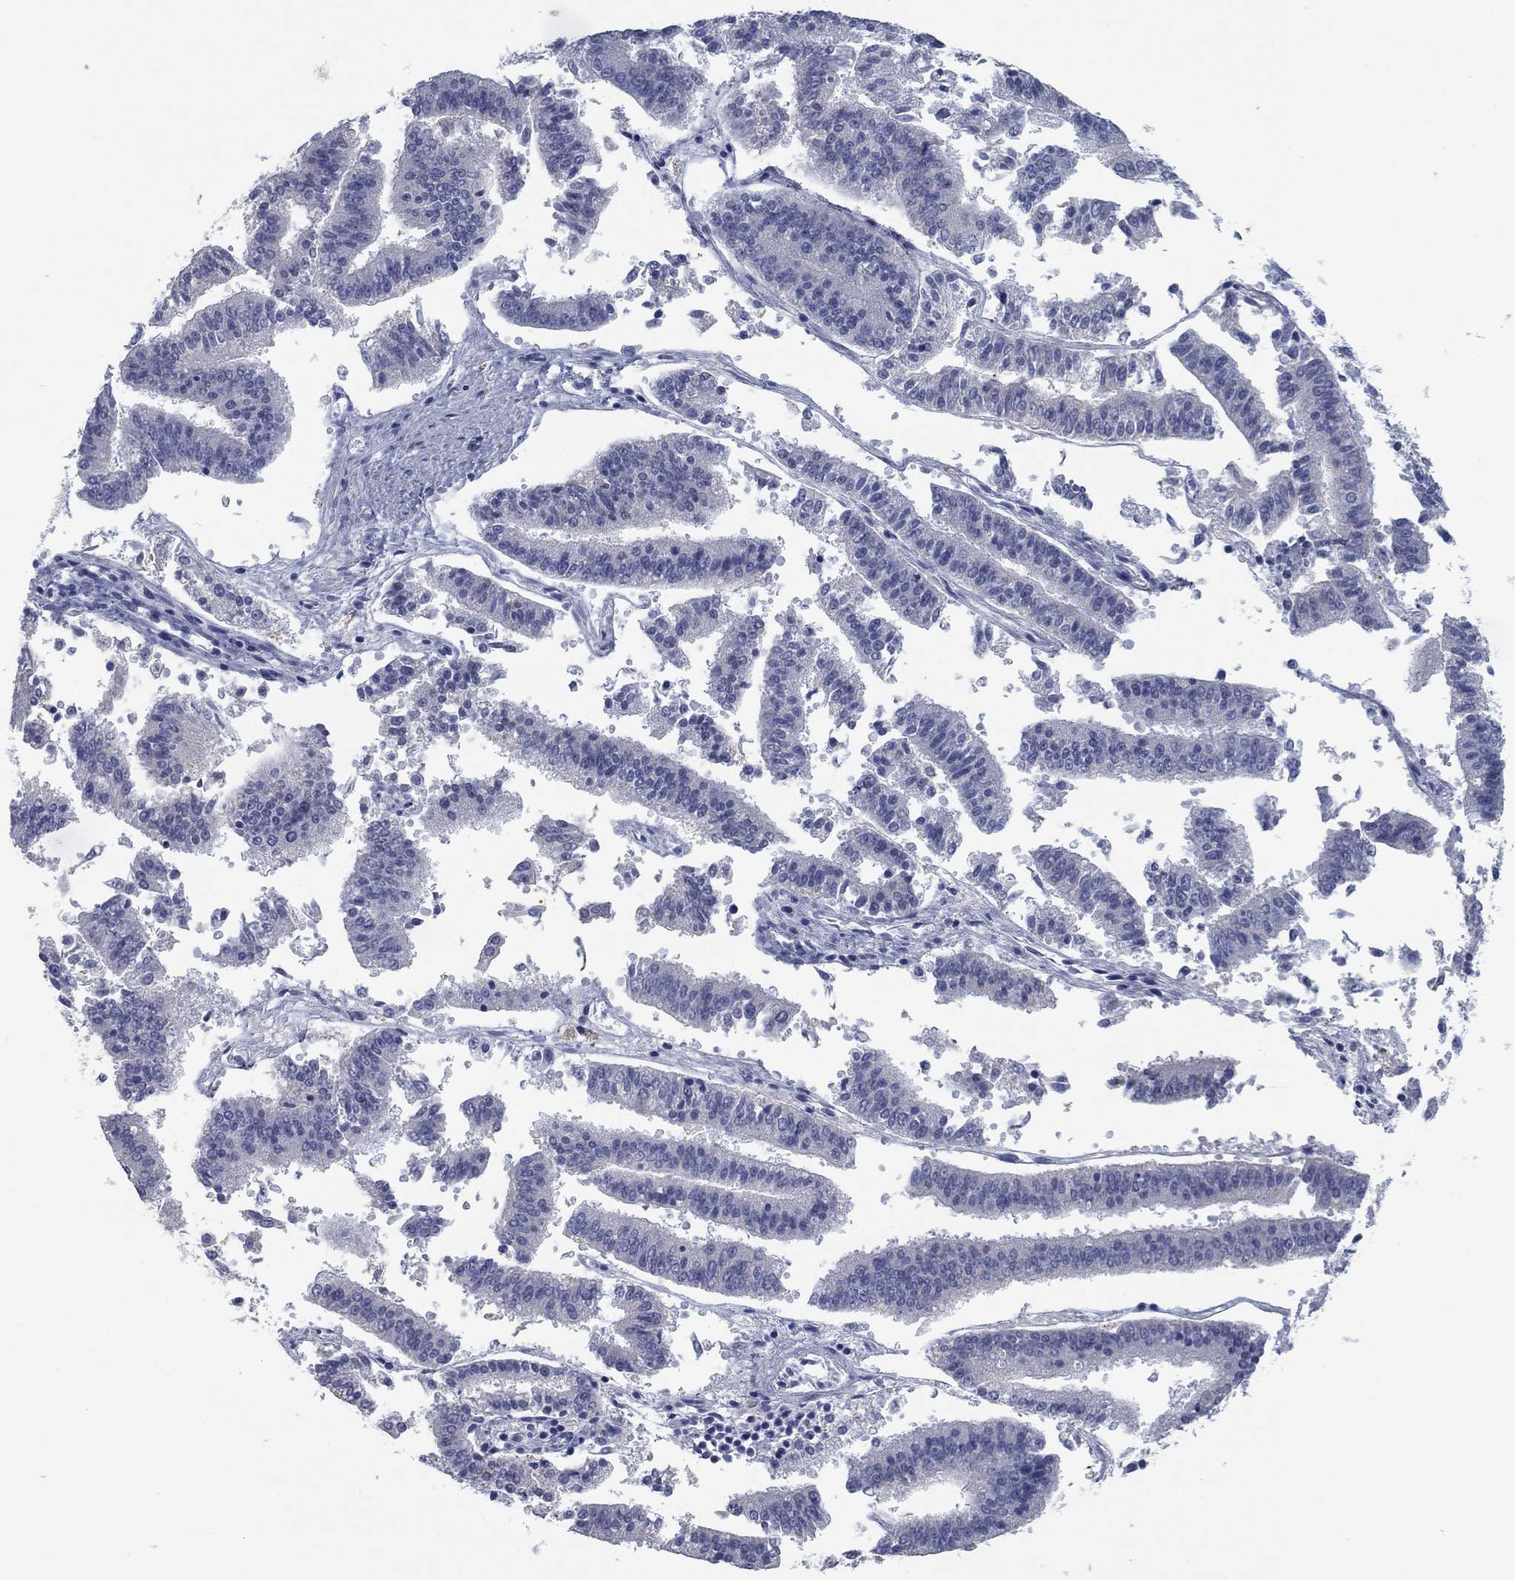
{"staining": {"intensity": "negative", "quantity": "none", "location": "none"}, "tissue": "endometrial cancer", "cell_type": "Tumor cells", "image_type": "cancer", "snomed": [{"axis": "morphology", "description": "Adenocarcinoma, NOS"}, {"axis": "topography", "description": "Endometrium"}], "caption": "This is an immunohistochemistry histopathology image of adenocarcinoma (endometrial). There is no positivity in tumor cells.", "gene": "APOC3", "patient": {"sex": "female", "age": 66}}